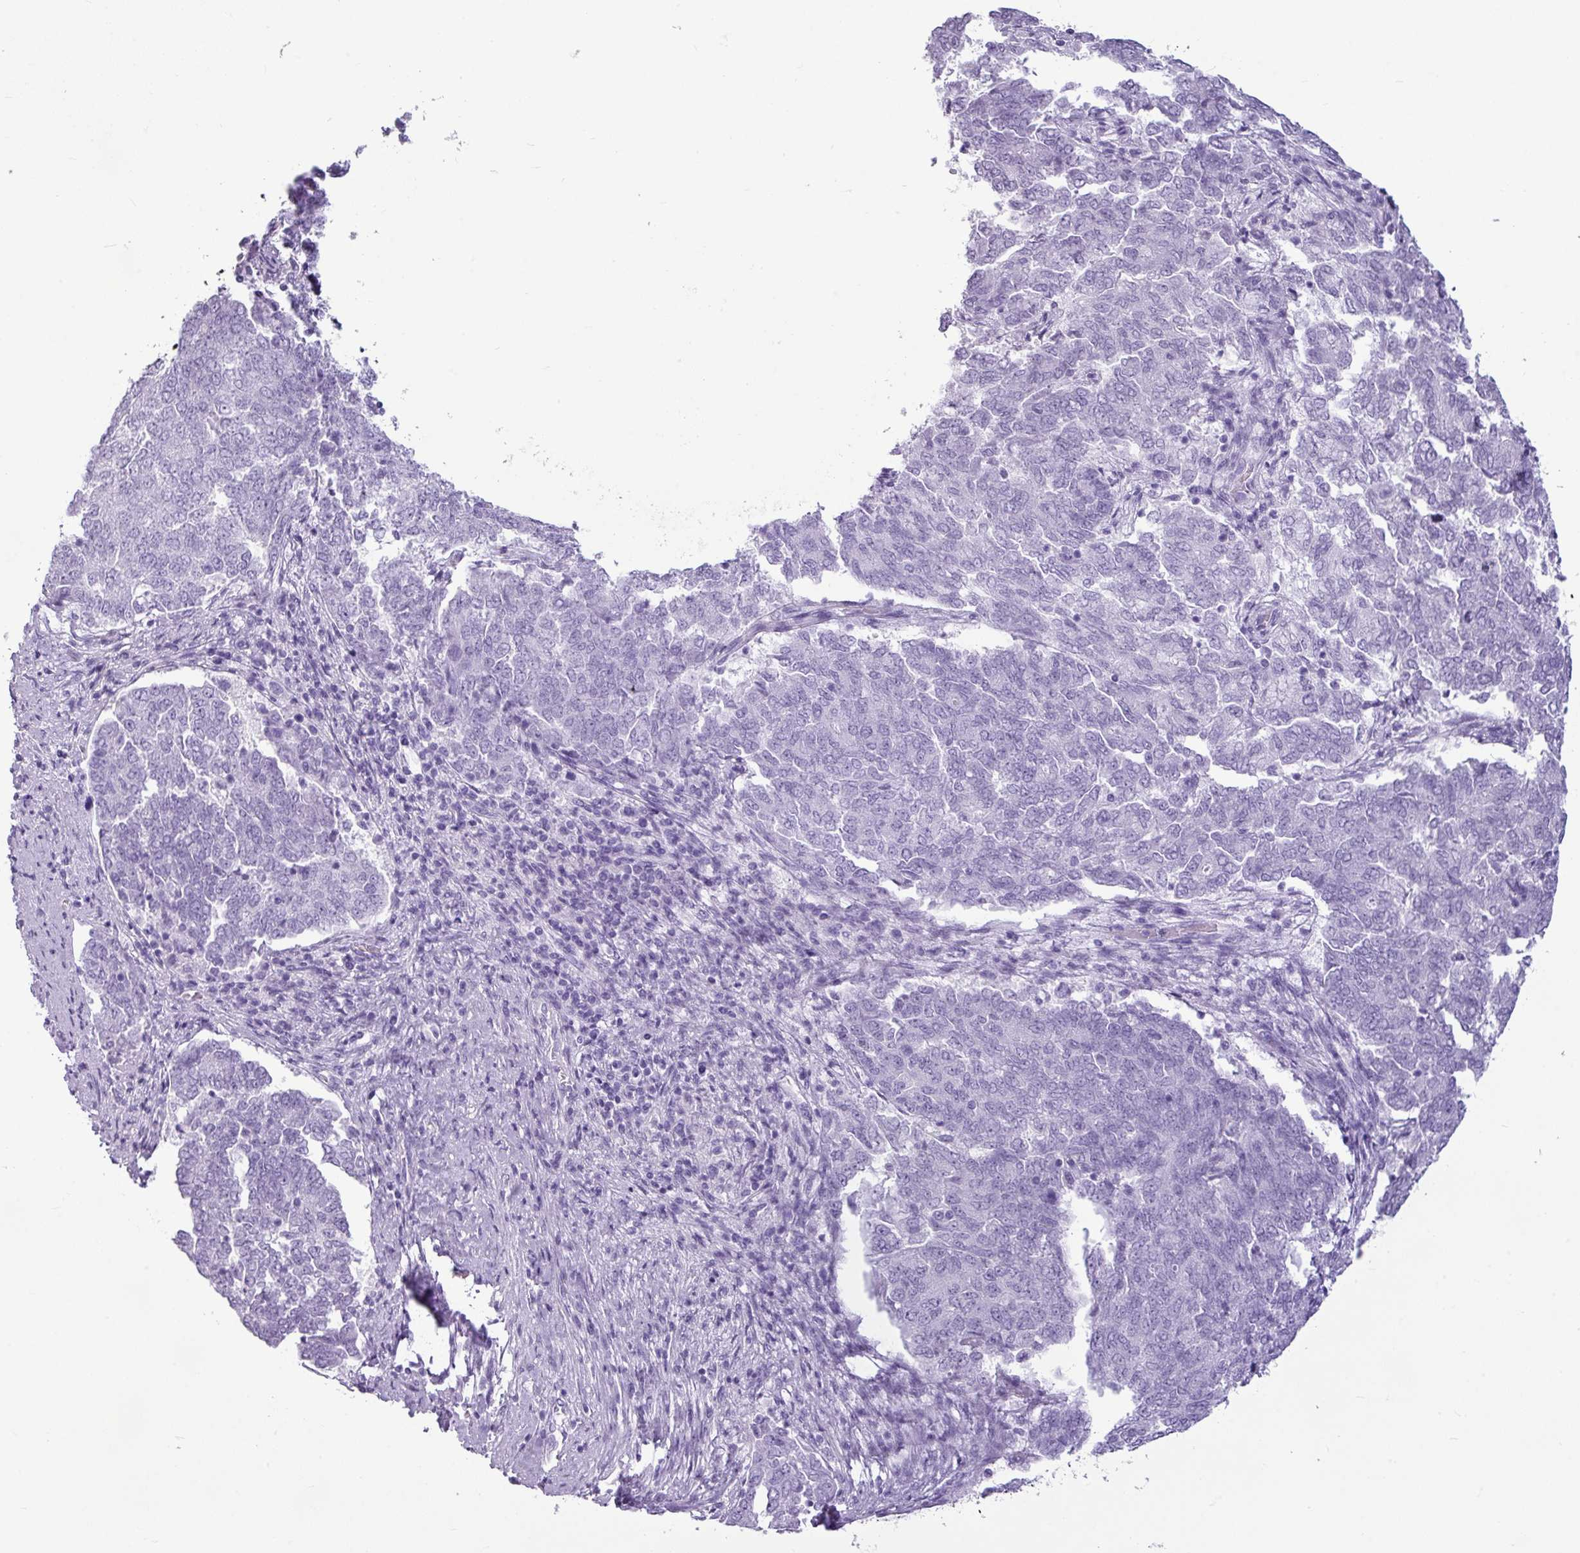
{"staining": {"intensity": "negative", "quantity": "none", "location": "none"}, "tissue": "endometrial cancer", "cell_type": "Tumor cells", "image_type": "cancer", "snomed": [{"axis": "morphology", "description": "Adenocarcinoma, NOS"}, {"axis": "topography", "description": "Endometrium"}], "caption": "Endometrial adenocarcinoma was stained to show a protein in brown. There is no significant staining in tumor cells.", "gene": "AMY1B", "patient": {"sex": "female", "age": 80}}